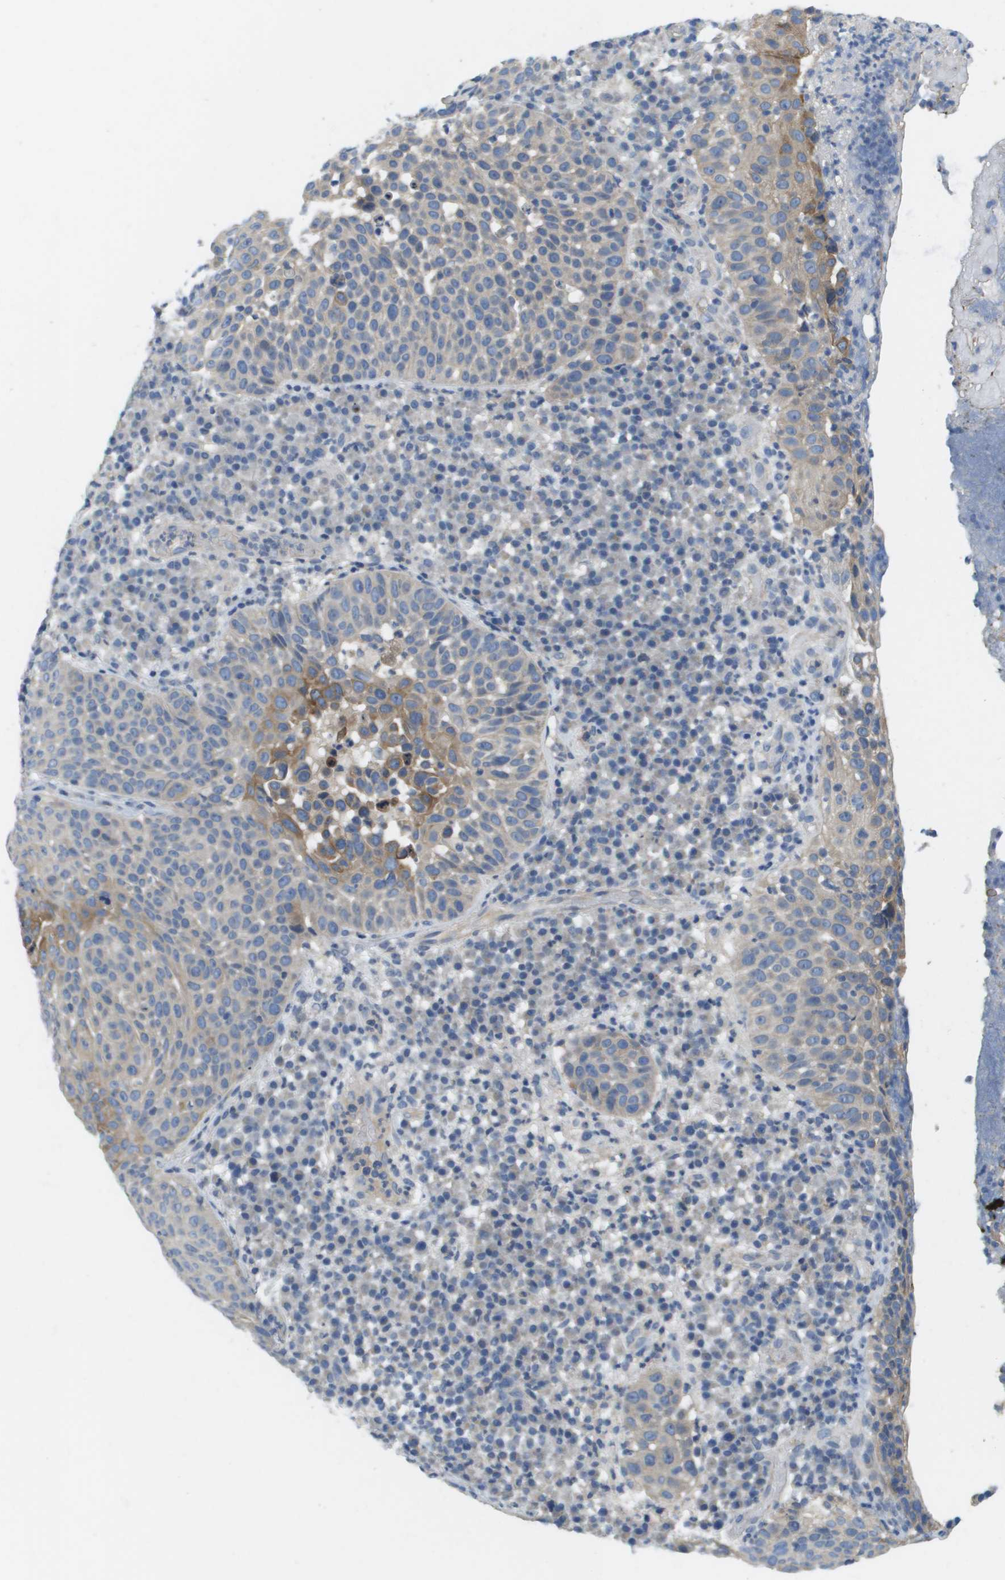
{"staining": {"intensity": "moderate", "quantity": "<25%", "location": "cytoplasmic/membranous"}, "tissue": "skin cancer", "cell_type": "Tumor cells", "image_type": "cancer", "snomed": [{"axis": "morphology", "description": "Squamous cell carcinoma in situ, NOS"}, {"axis": "morphology", "description": "Squamous cell carcinoma, NOS"}, {"axis": "topography", "description": "Skin"}], "caption": "DAB immunohistochemical staining of human skin cancer exhibits moderate cytoplasmic/membranous protein staining in about <25% of tumor cells.", "gene": "KRT23", "patient": {"sex": "male", "age": 93}}